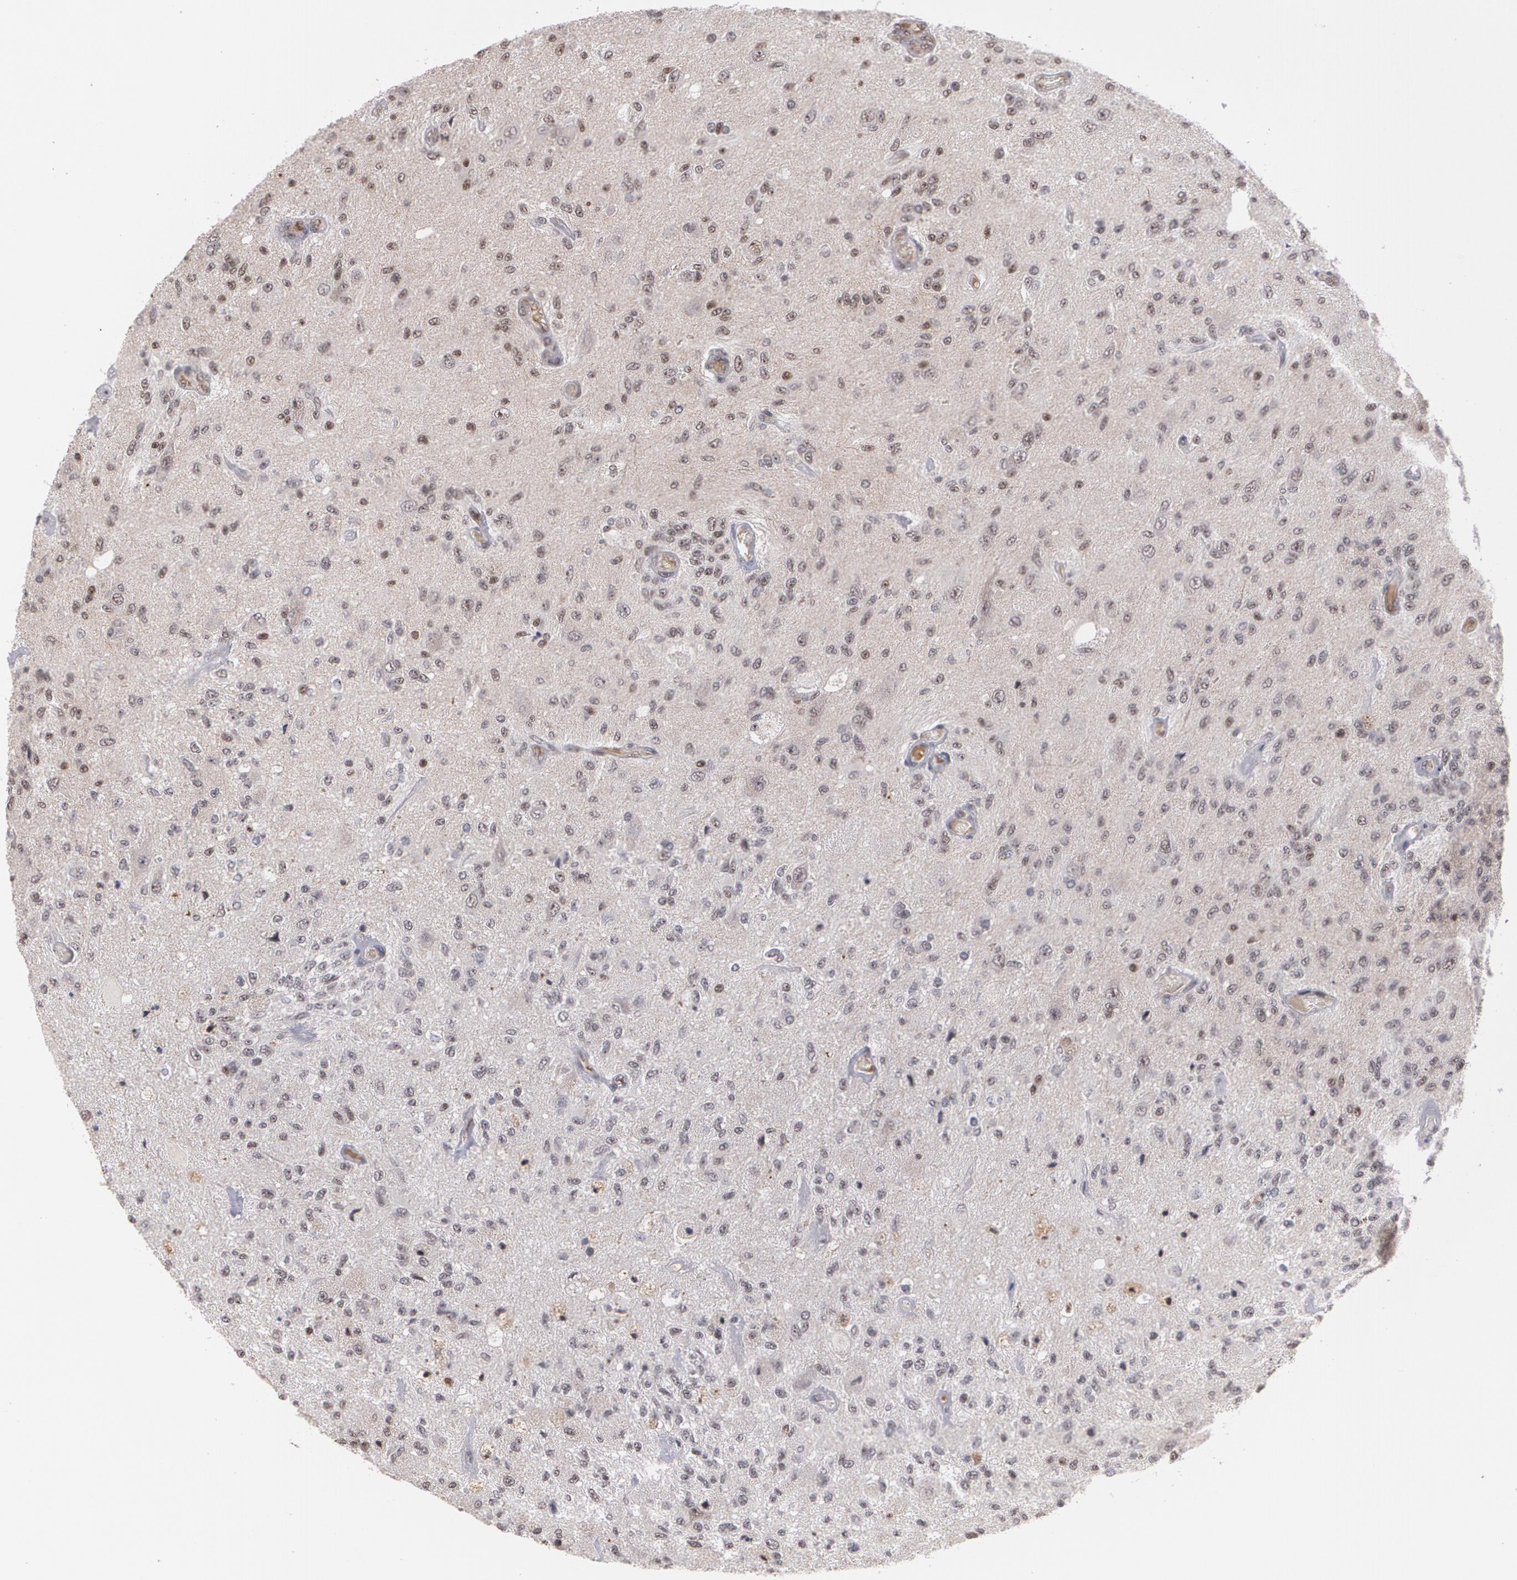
{"staining": {"intensity": "weak", "quantity": "25%-75%", "location": "nuclear"}, "tissue": "glioma", "cell_type": "Tumor cells", "image_type": "cancer", "snomed": [{"axis": "morphology", "description": "Normal tissue, NOS"}, {"axis": "morphology", "description": "Glioma, malignant, High grade"}, {"axis": "topography", "description": "Cerebral cortex"}], "caption": "Protein analysis of glioma tissue exhibits weak nuclear staining in approximately 25%-75% of tumor cells. (IHC, brightfield microscopy, high magnification).", "gene": "ZNF234", "patient": {"sex": "male", "age": 77}}